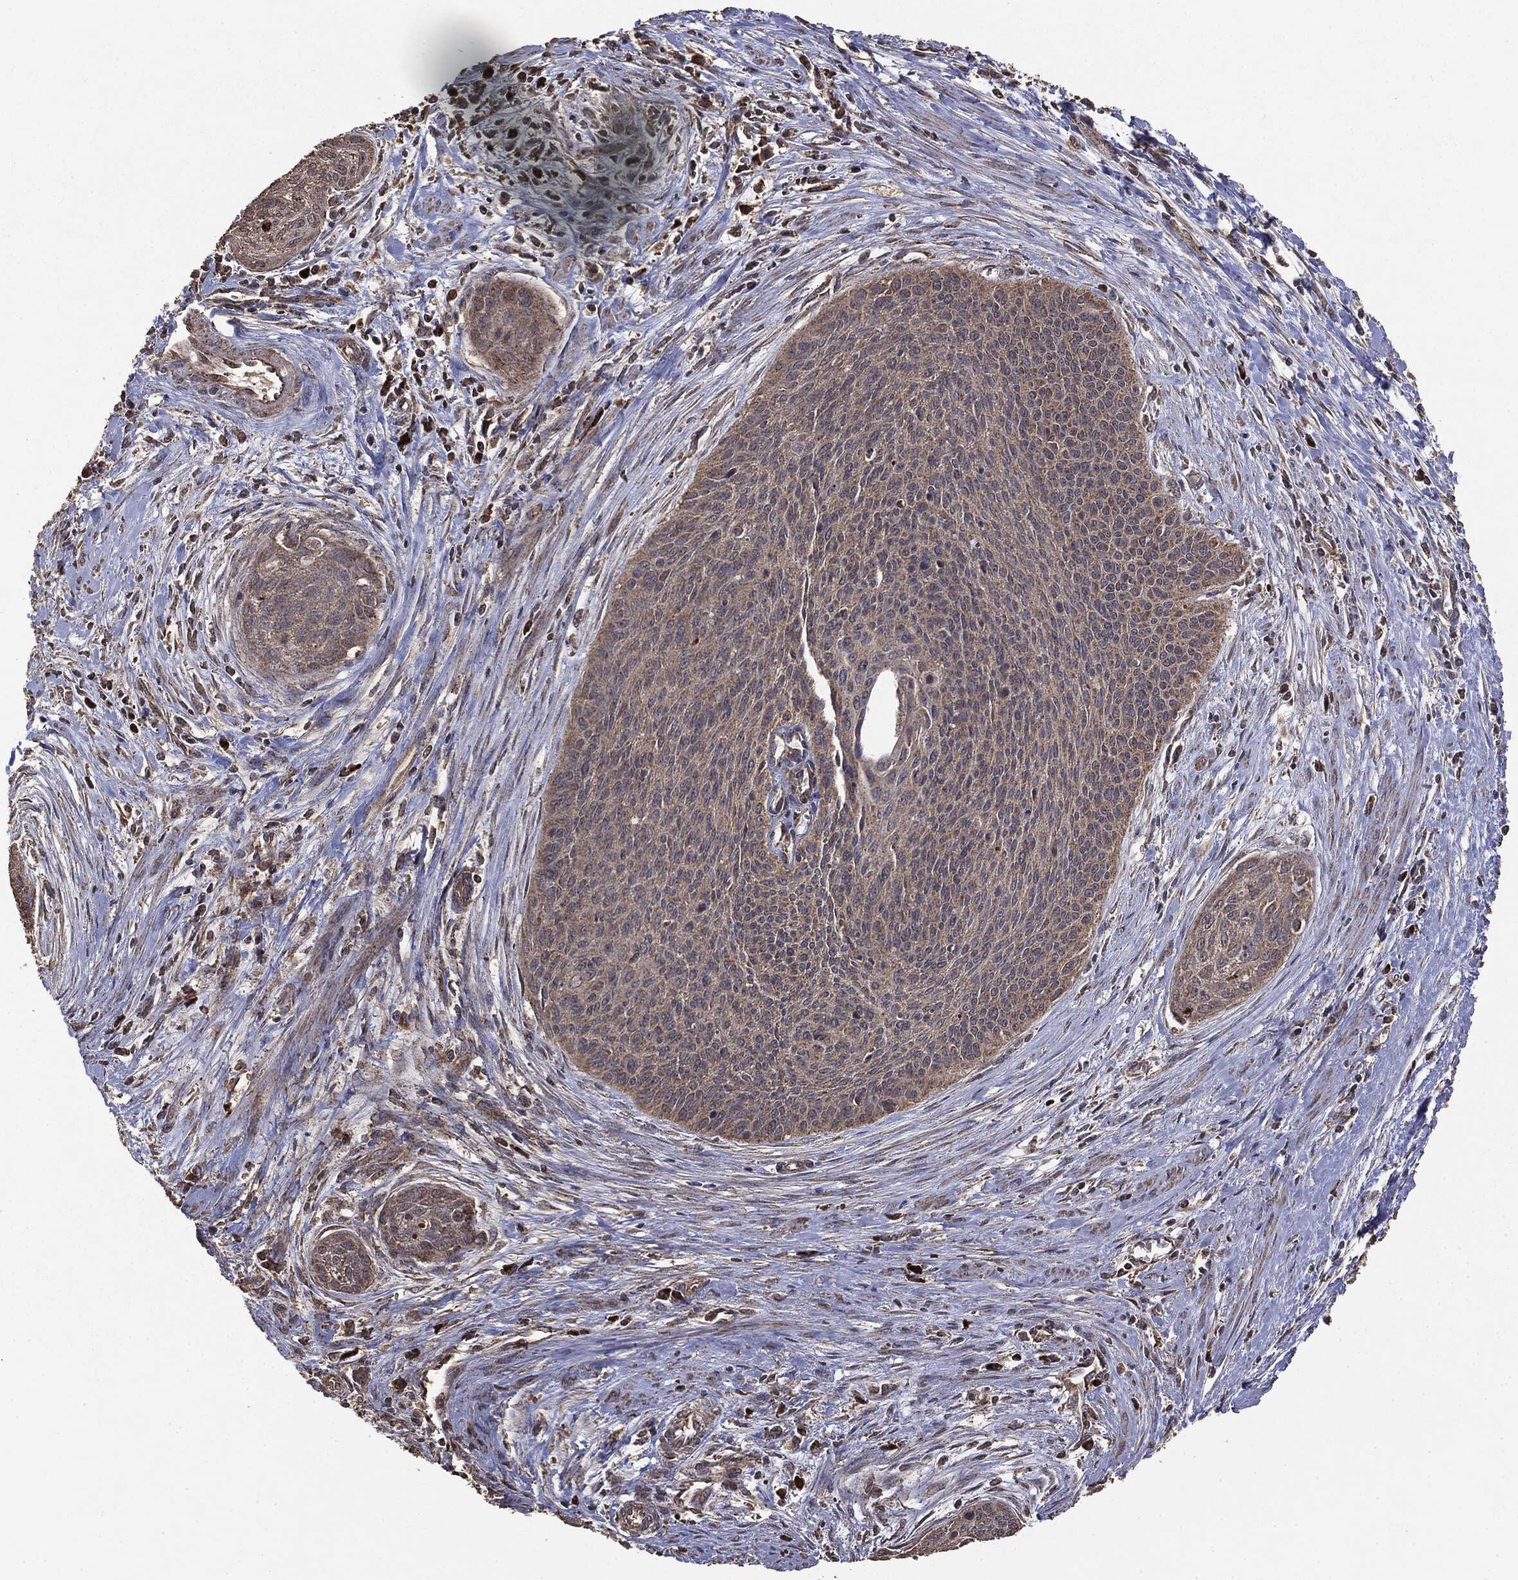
{"staining": {"intensity": "negative", "quantity": "none", "location": "none"}, "tissue": "cervical cancer", "cell_type": "Tumor cells", "image_type": "cancer", "snomed": [{"axis": "morphology", "description": "Squamous cell carcinoma, NOS"}, {"axis": "topography", "description": "Cervix"}], "caption": "Tumor cells are negative for brown protein staining in squamous cell carcinoma (cervical).", "gene": "MTOR", "patient": {"sex": "female", "age": 55}}